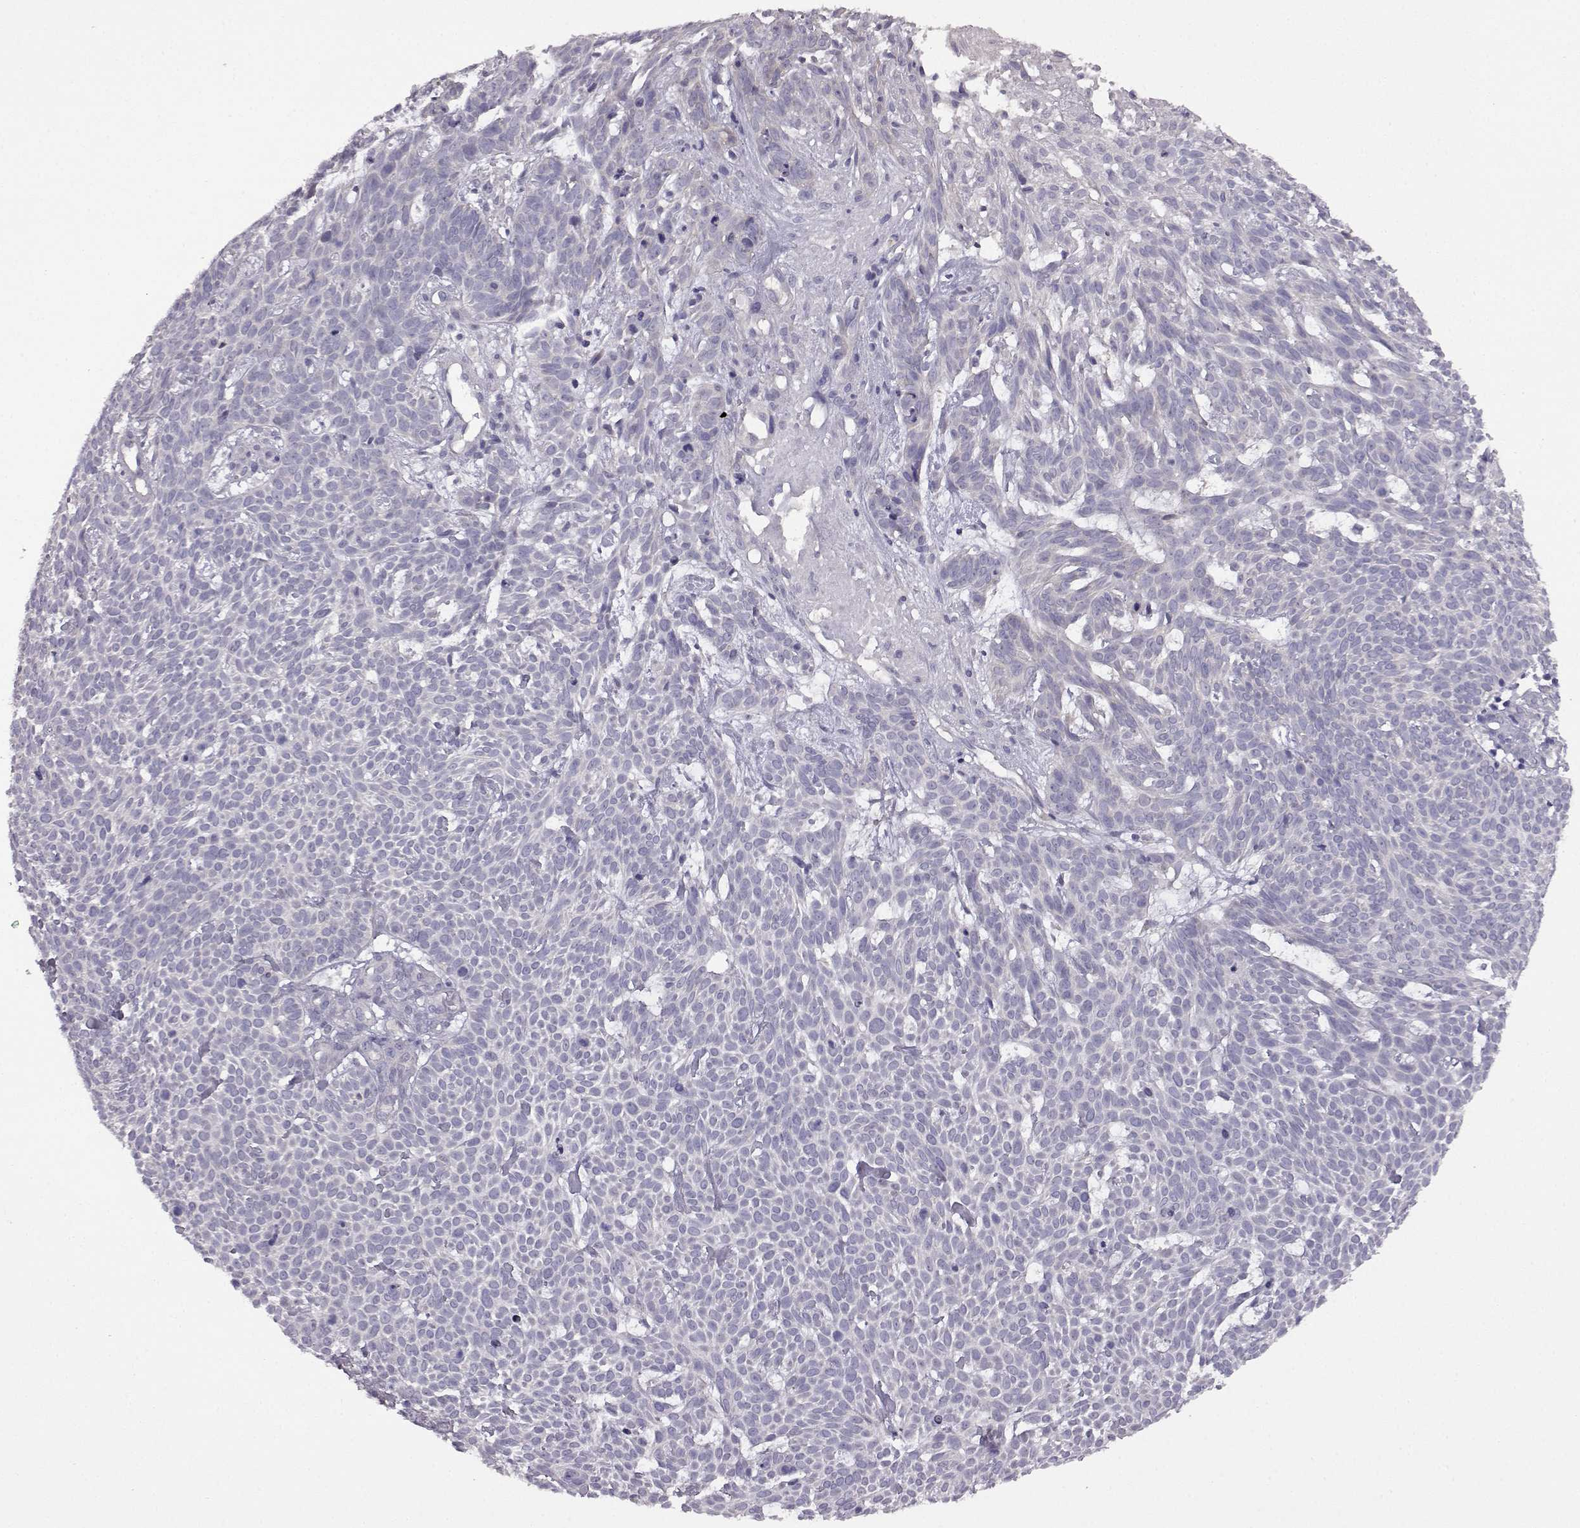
{"staining": {"intensity": "negative", "quantity": "none", "location": "none"}, "tissue": "skin cancer", "cell_type": "Tumor cells", "image_type": "cancer", "snomed": [{"axis": "morphology", "description": "Basal cell carcinoma"}, {"axis": "topography", "description": "Skin"}], "caption": "The histopathology image demonstrates no staining of tumor cells in skin cancer (basal cell carcinoma).", "gene": "VGF", "patient": {"sex": "male", "age": 59}}